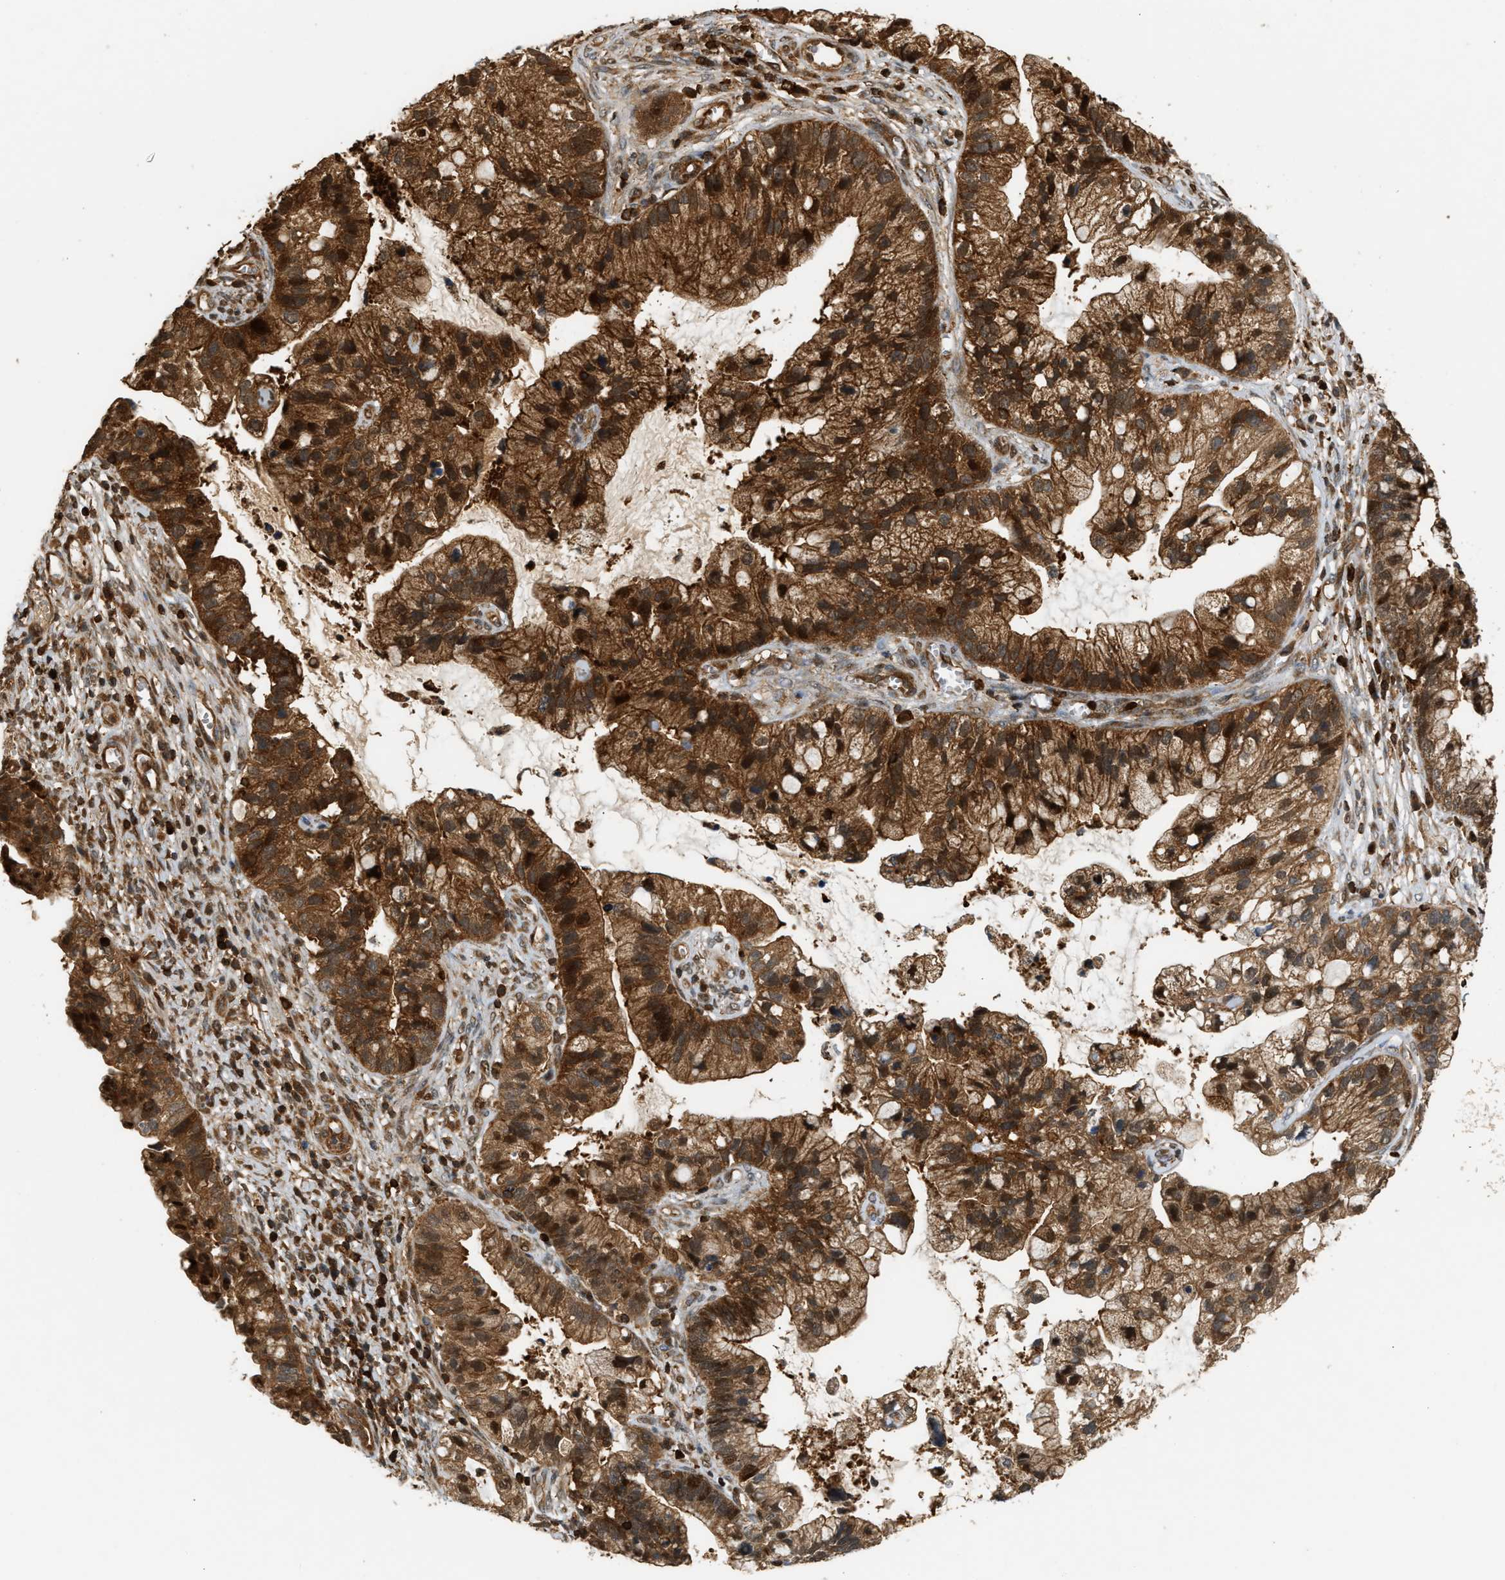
{"staining": {"intensity": "strong", "quantity": ">75%", "location": "cytoplasmic/membranous,nuclear"}, "tissue": "cervical cancer", "cell_type": "Tumor cells", "image_type": "cancer", "snomed": [{"axis": "morphology", "description": "Adenocarcinoma, NOS"}, {"axis": "topography", "description": "Cervix"}], "caption": "Tumor cells demonstrate high levels of strong cytoplasmic/membranous and nuclear expression in approximately >75% of cells in human adenocarcinoma (cervical).", "gene": "GOPC", "patient": {"sex": "female", "age": 44}}